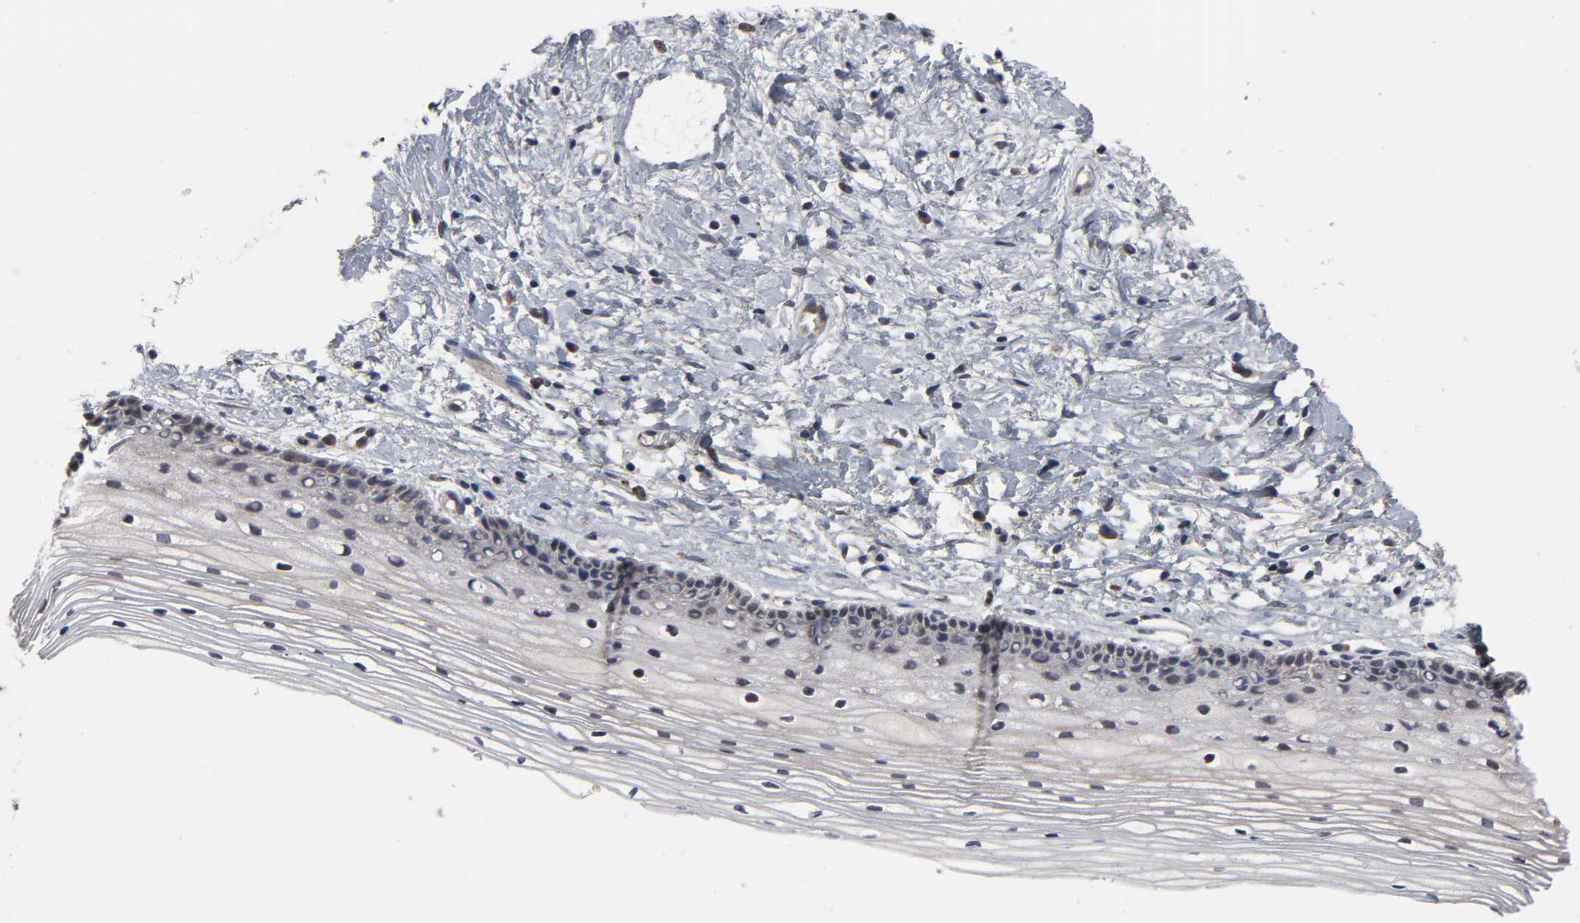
{"staining": {"intensity": "moderate", "quantity": ">75%", "location": "cytoplasmic/membranous"}, "tissue": "cervix", "cell_type": "Glandular cells", "image_type": "normal", "snomed": [{"axis": "morphology", "description": "Normal tissue, NOS"}, {"axis": "topography", "description": "Cervix"}], "caption": "Protein analysis of unremarkable cervix exhibits moderate cytoplasmic/membranous staining in approximately >75% of glandular cells.", "gene": "HNF4A", "patient": {"sex": "female", "age": 77}}